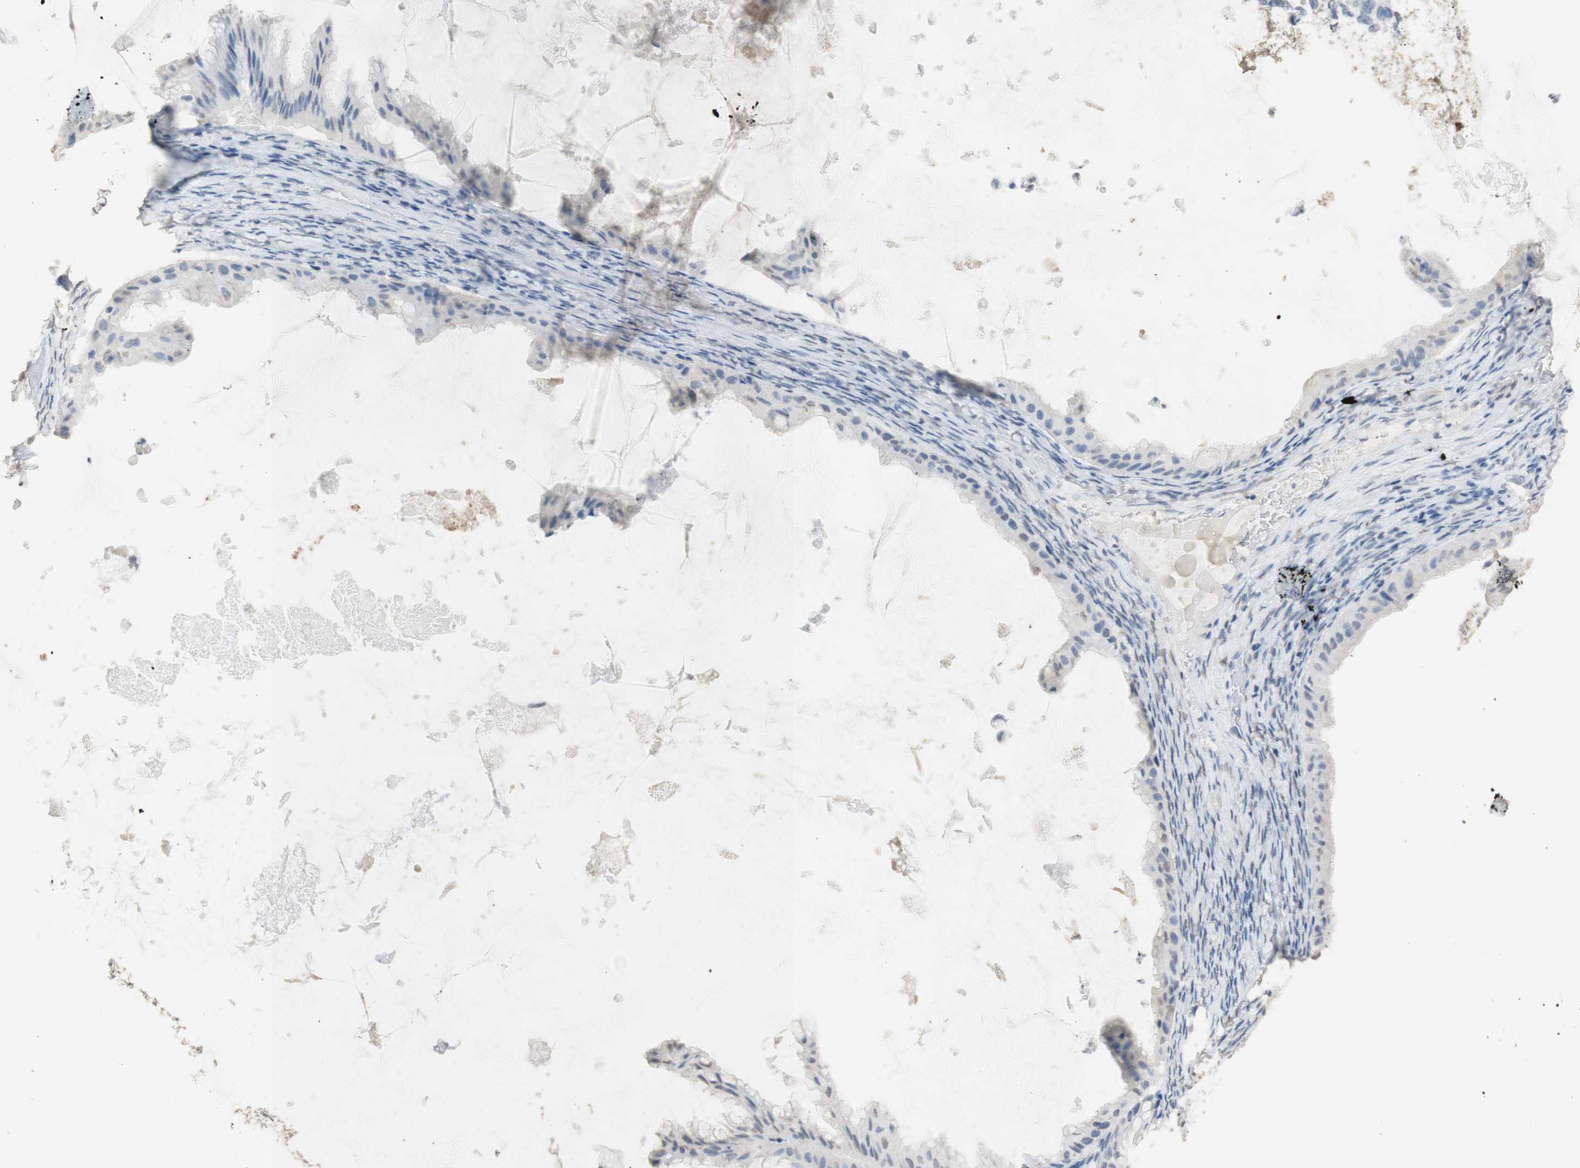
{"staining": {"intensity": "weak", "quantity": "<25%", "location": "cytoplasmic/membranous,nuclear"}, "tissue": "ovarian cancer", "cell_type": "Tumor cells", "image_type": "cancer", "snomed": [{"axis": "morphology", "description": "Cystadenocarcinoma, mucinous, NOS"}, {"axis": "topography", "description": "Ovary"}], "caption": "Immunohistochemical staining of human mucinous cystadenocarcinoma (ovarian) exhibits no significant positivity in tumor cells.", "gene": "L1CAM", "patient": {"sex": "female", "age": 61}}